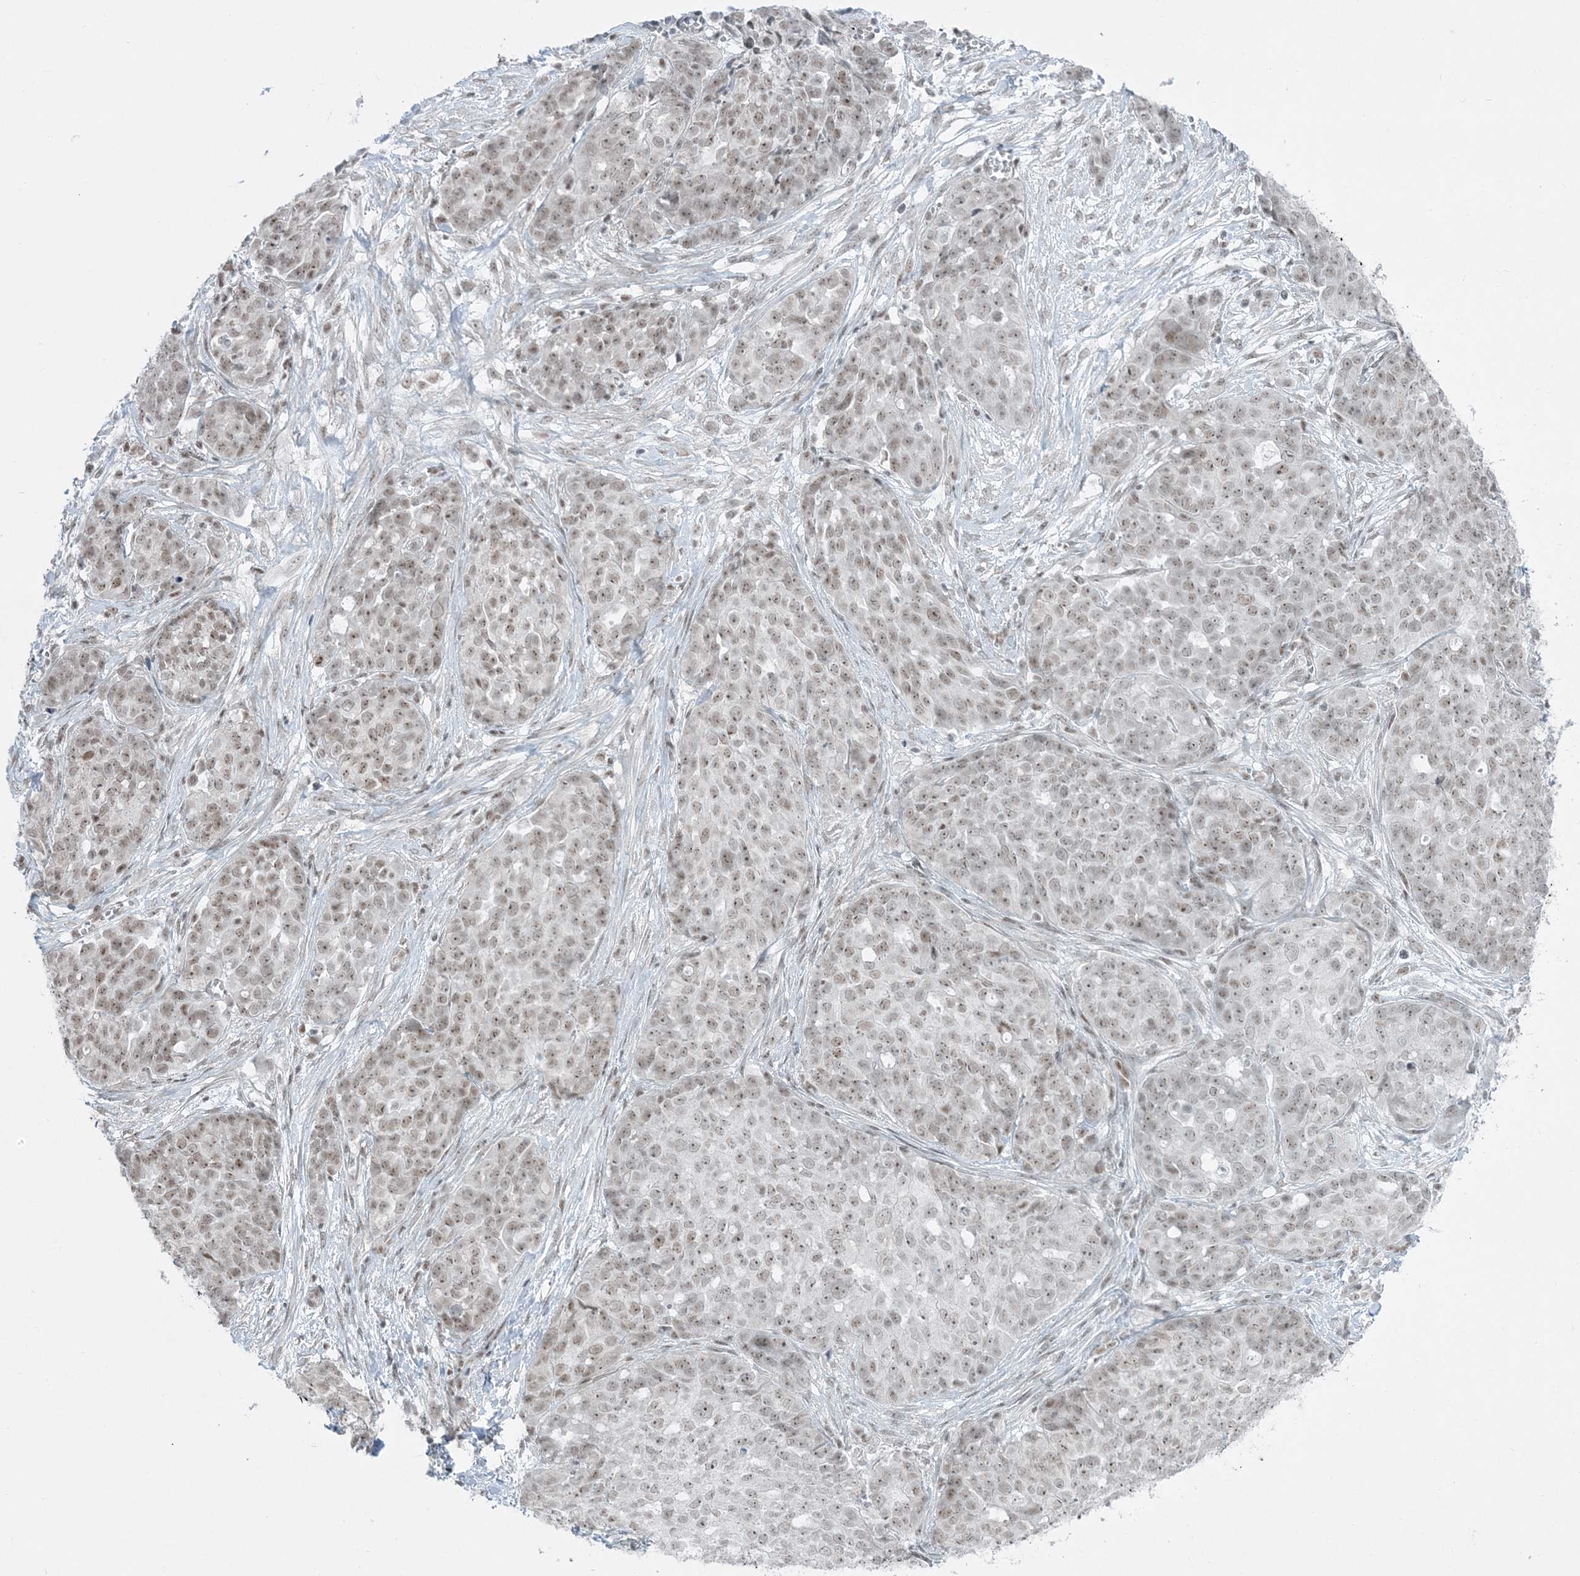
{"staining": {"intensity": "weak", "quantity": ">75%", "location": "nuclear"}, "tissue": "ovarian cancer", "cell_type": "Tumor cells", "image_type": "cancer", "snomed": [{"axis": "morphology", "description": "Cystadenocarcinoma, serous, NOS"}, {"axis": "topography", "description": "Soft tissue"}, {"axis": "topography", "description": "Ovary"}], "caption": "Human ovarian cancer (serous cystadenocarcinoma) stained with a brown dye displays weak nuclear positive positivity in about >75% of tumor cells.", "gene": "ZNF787", "patient": {"sex": "female", "age": 57}}